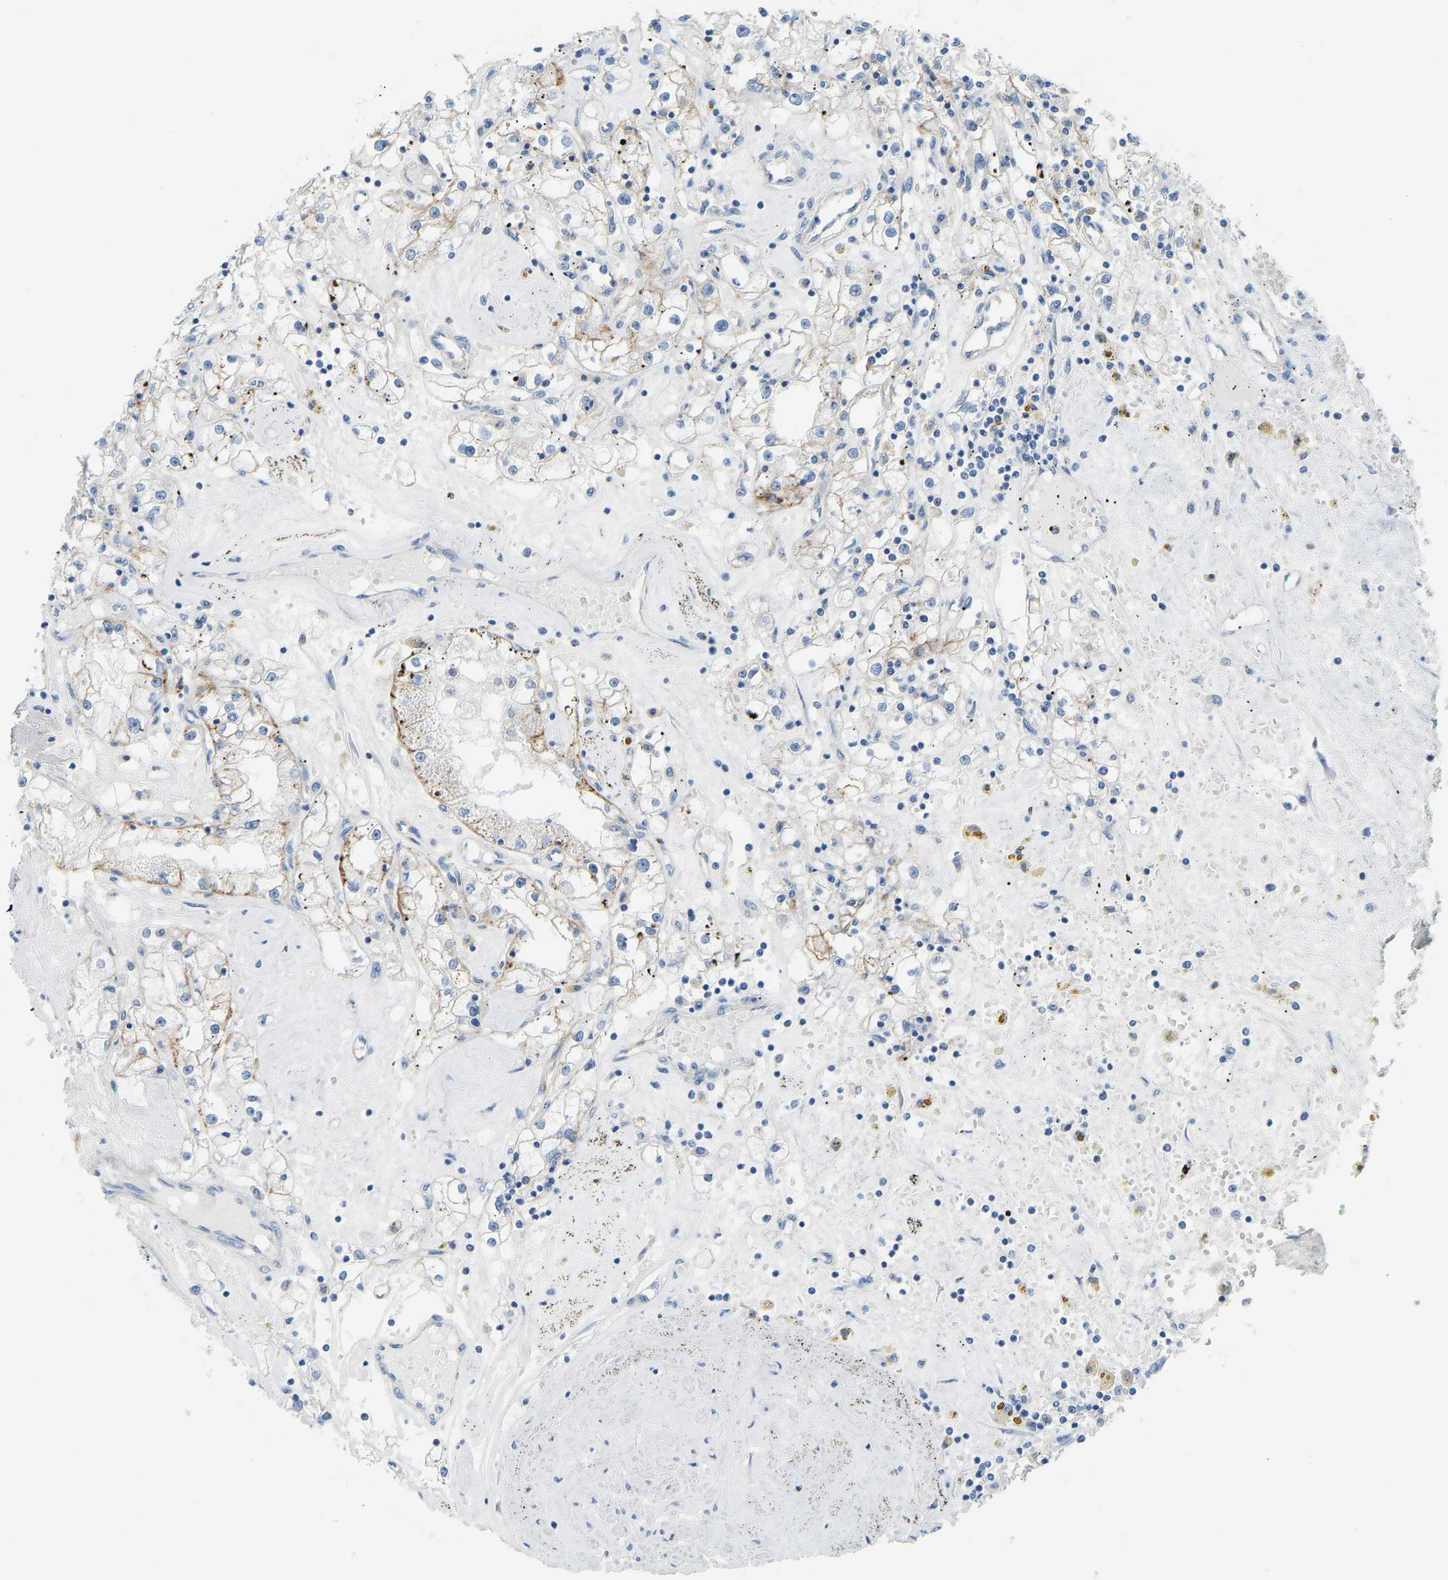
{"staining": {"intensity": "moderate", "quantity": "<25%", "location": "cytoplasmic/membranous"}, "tissue": "renal cancer", "cell_type": "Tumor cells", "image_type": "cancer", "snomed": [{"axis": "morphology", "description": "Adenocarcinoma, NOS"}, {"axis": "topography", "description": "Kidney"}], "caption": "Human renal cancer (adenocarcinoma) stained with a protein marker demonstrates moderate staining in tumor cells.", "gene": "ATP1A1", "patient": {"sex": "male", "age": 56}}